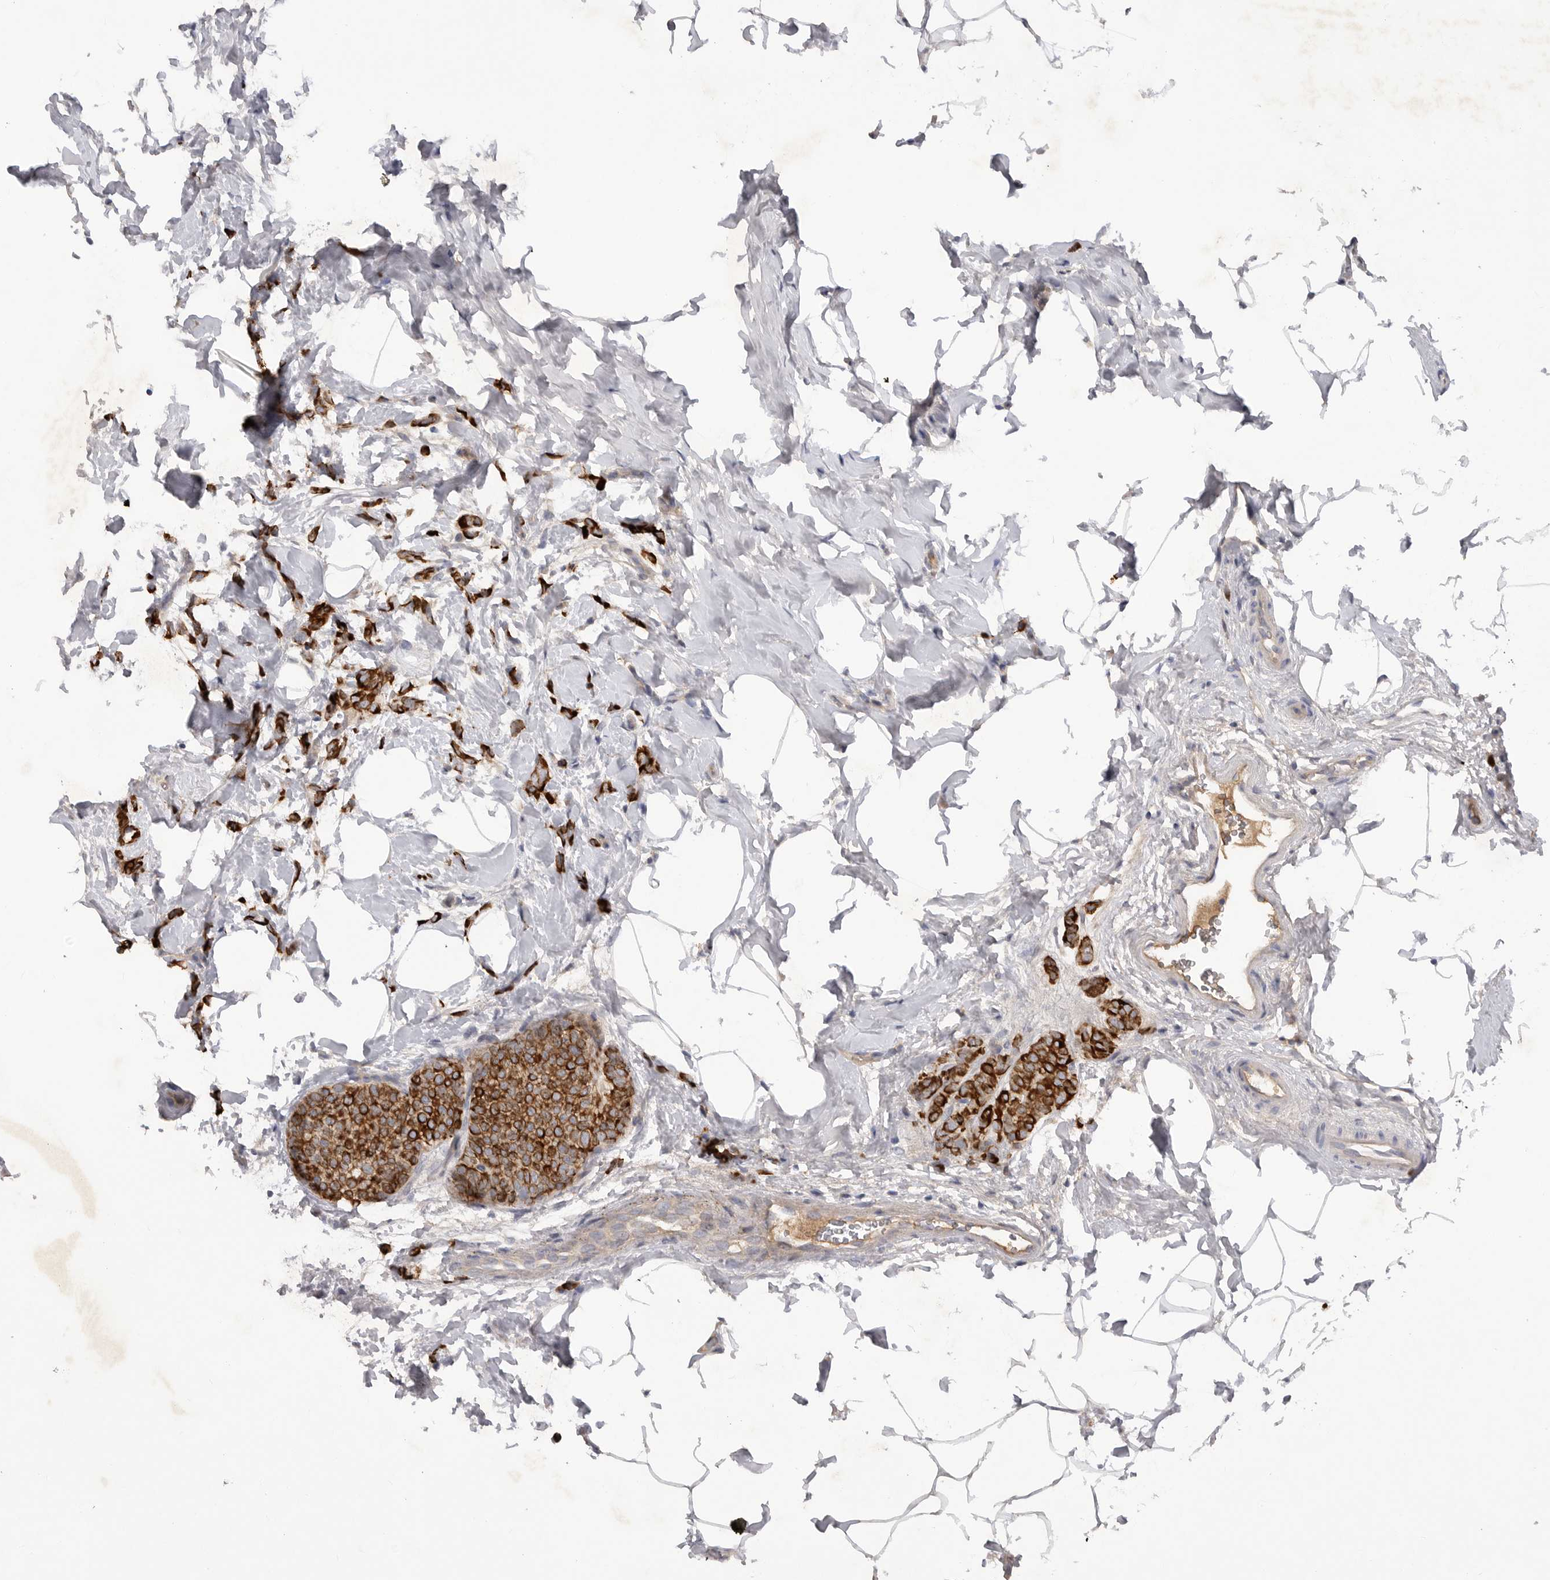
{"staining": {"intensity": "strong", "quantity": ">75%", "location": "cytoplasmic/membranous"}, "tissue": "breast cancer", "cell_type": "Tumor cells", "image_type": "cancer", "snomed": [{"axis": "morphology", "description": "Lobular carcinoma, in situ"}, {"axis": "morphology", "description": "Lobular carcinoma"}, {"axis": "topography", "description": "Breast"}], "caption": "A histopathology image of human breast cancer (lobular carcinoma) stained for a protein demonstrates strong cytoplasmic/membranous brown staining in tumor cells. The staining is performed using DAB (3,3'-diaminobenzidine) brown chromogen to label protein expression. The nuclei are counter-stained blue using hematoxylin.", "gene": "DHDDS", "patient": {"sex": "female", "age": 41}}